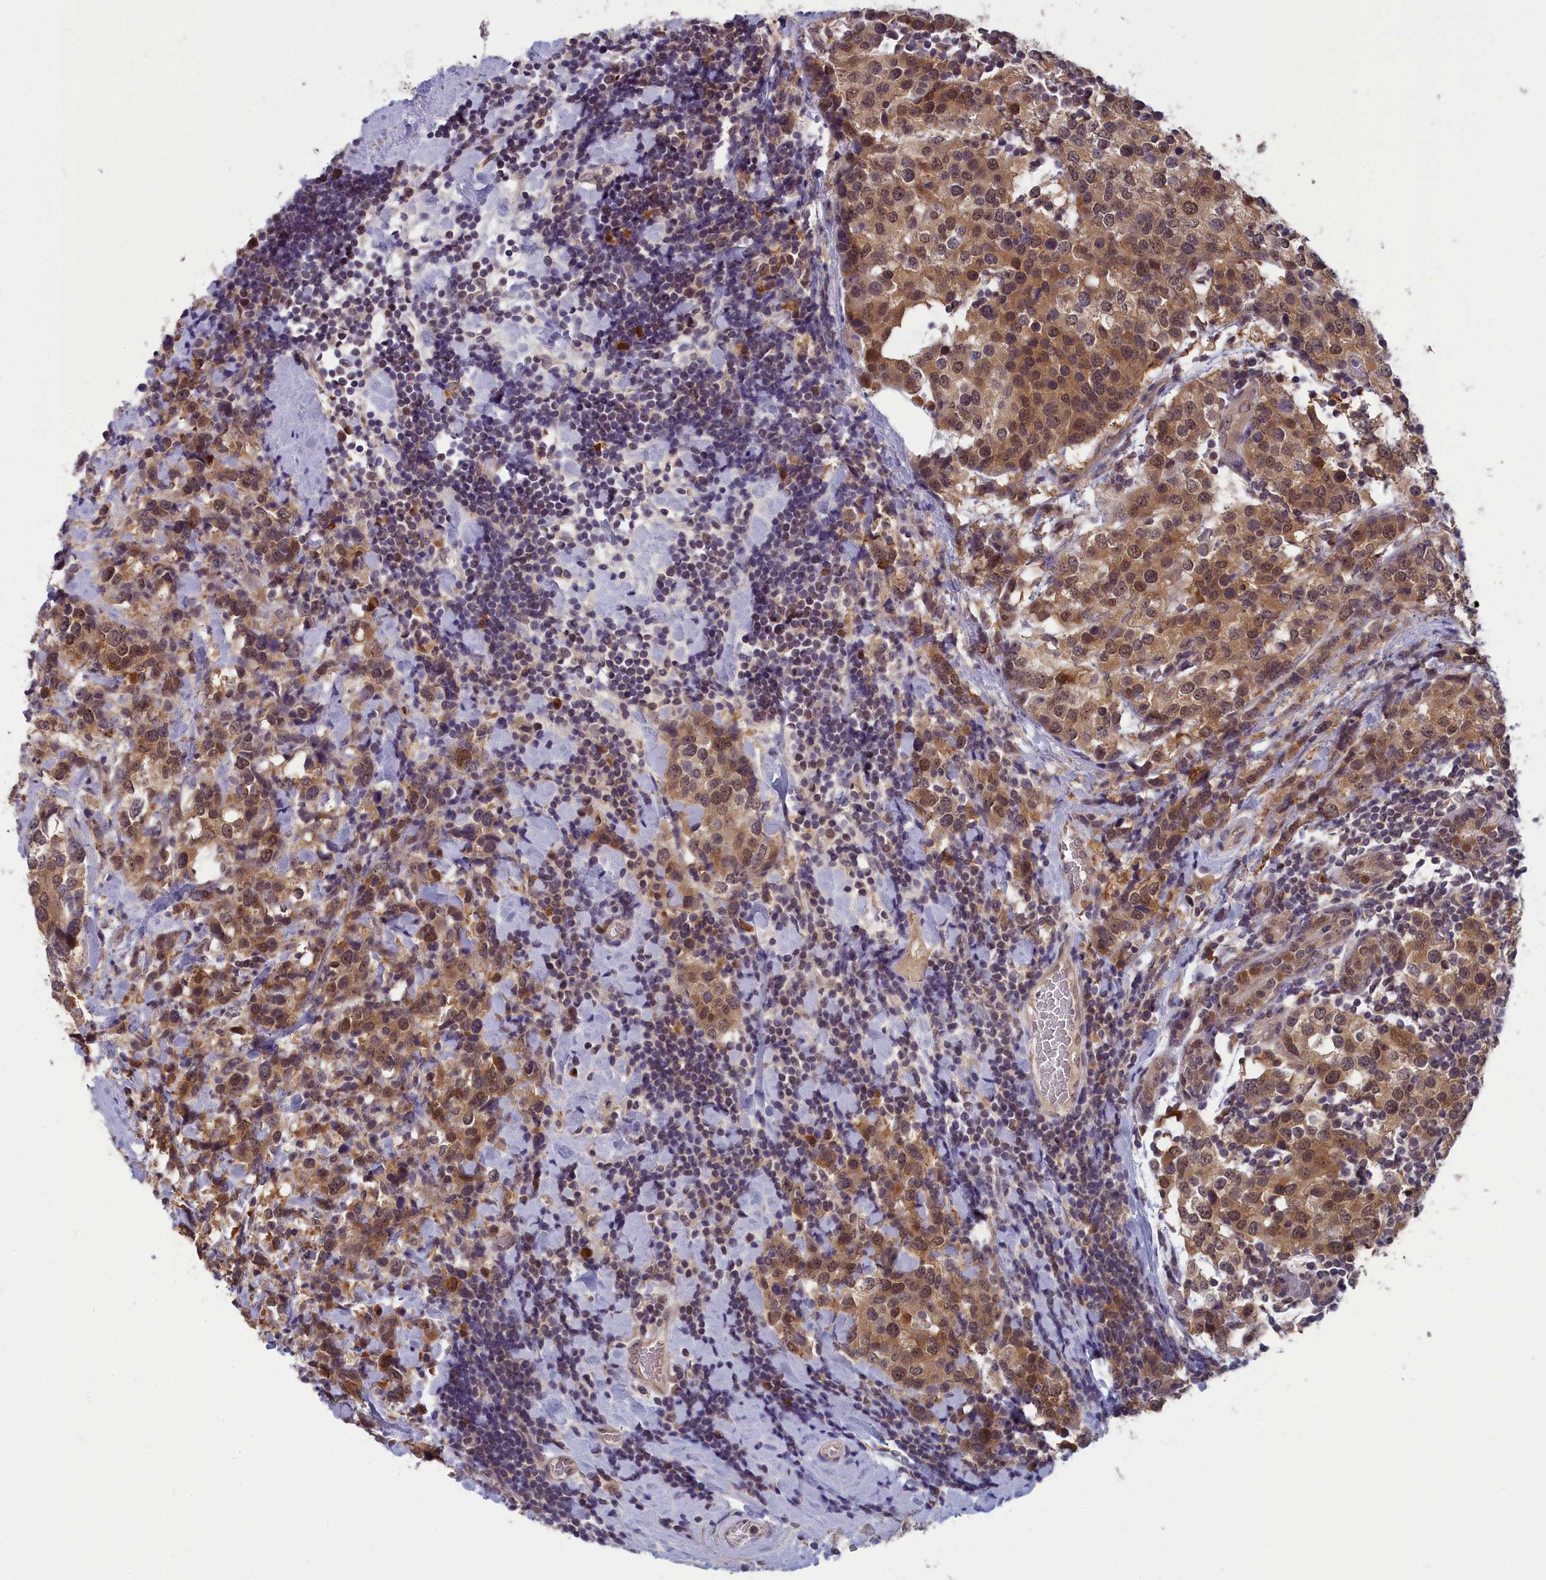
{"staining": {"intensity": "moderate", "quantity": ">75%", "location": "cytoplasmic/membranous,nuclear"}, "tissue": "breast cancer", "cell_type": "Tumor cells", "image_type": "cancer", "snomed": [{"axis": "morphology", "description": "Lobular carcinoma"}, {"axis": "topography", "description": "Breast"}], "caption": "This image reveals immunohistochemistry staining of human lobular carcinoma (breast), with medium moderate cytoplasmic/membranous and nuclear expression in approximately >75% of tumor cells.", "gene": "MRI1", "patient": {"sex": "female", "age": 59}}